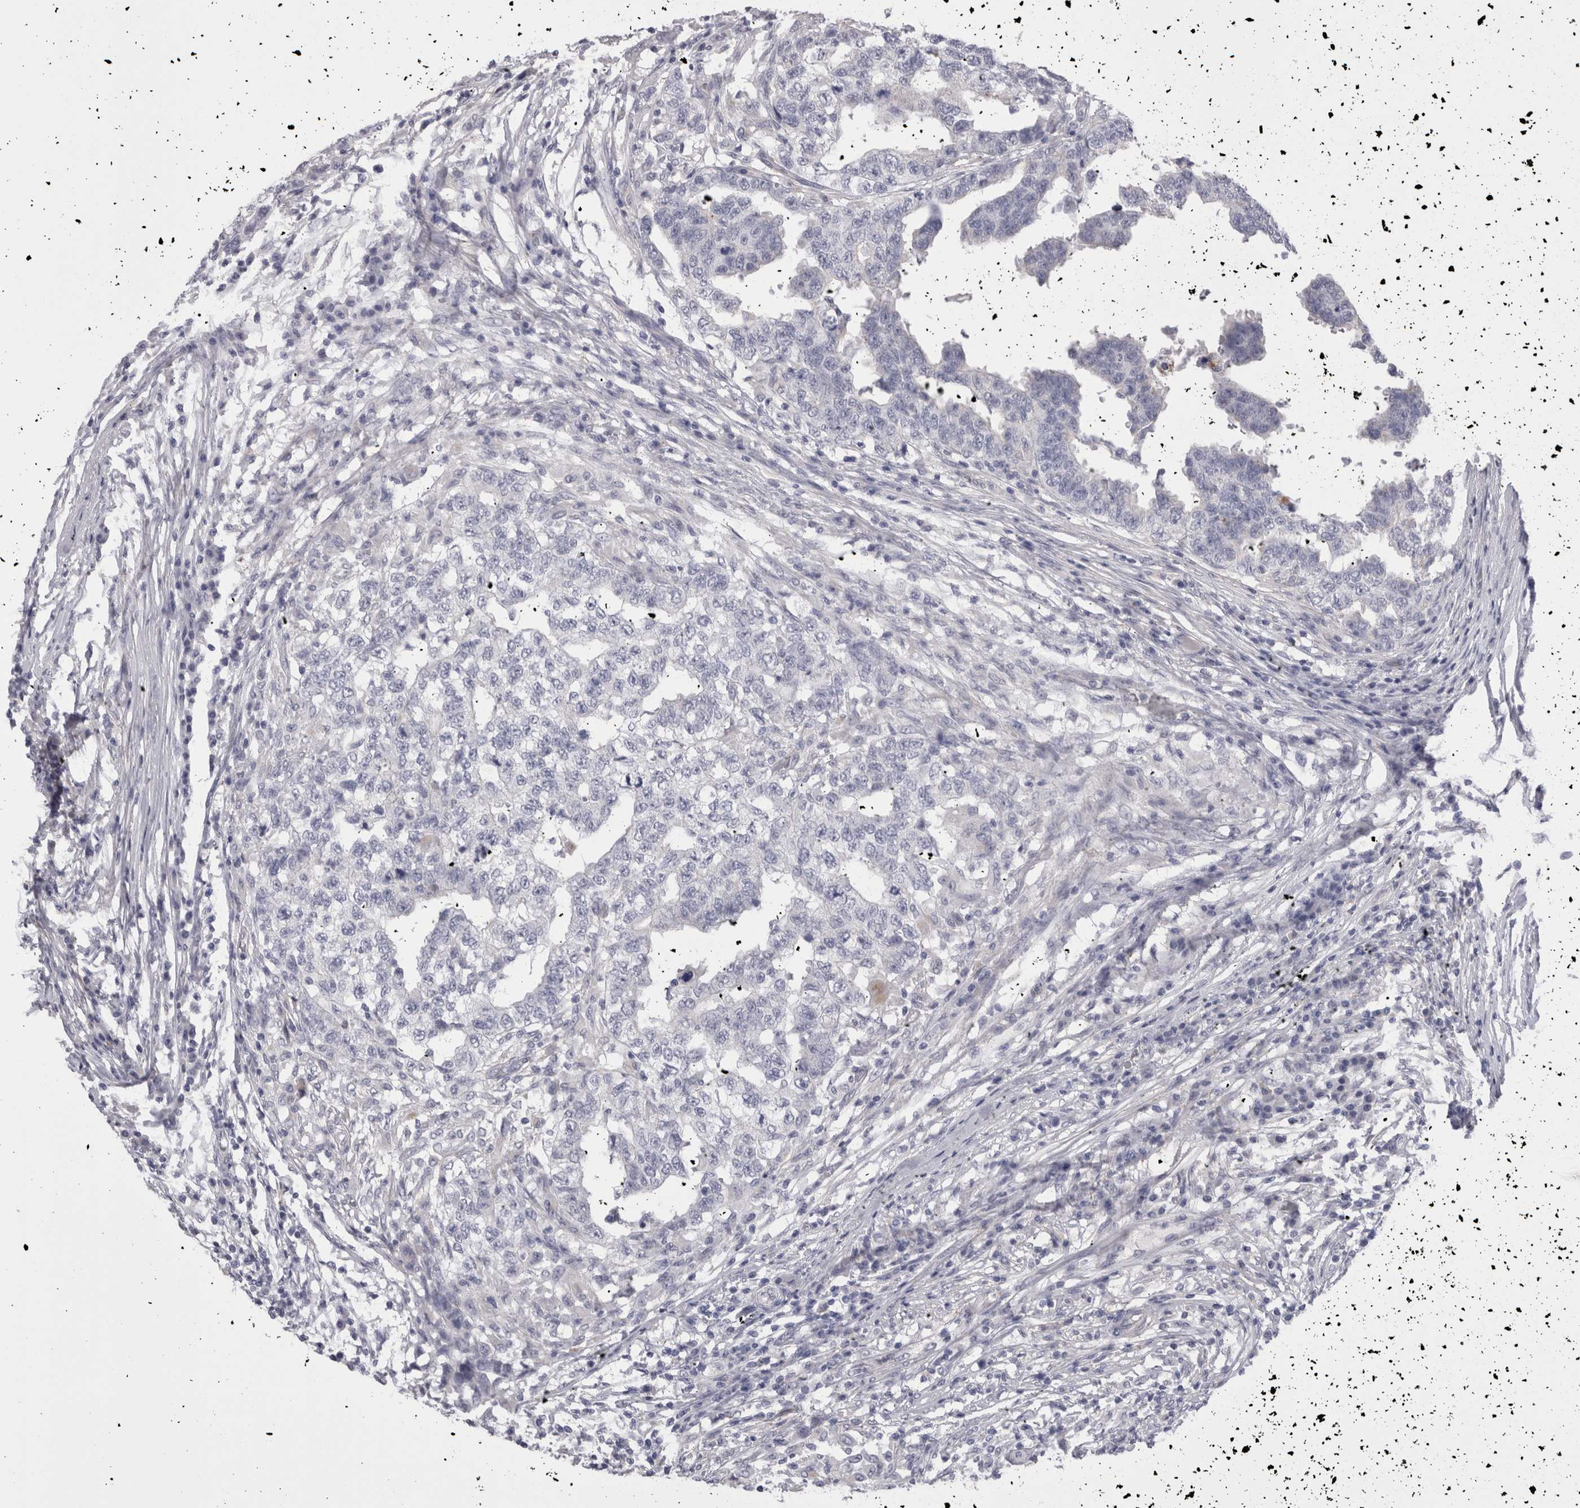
{"staining": {"intensity": "negative", "quantity": "none", "location": "none"}, "tissue": "testis cancer", "cell_type": "Tumor cells", "image_type": "cancer", "snomed": [{"axis": "morphology", "description": "Carcinoma, Embryonal, NOS"}, {"axis": "topography", "description": "Testis"}], "caption": "High power microscopy photomicrograph of an immunohistochemistry photomicrograph of testis cancer (embryonal carcinoma), revealing no significant expression in tumor cells. (DAB immunohistochemistry (IHC) with hematoxylin counter stain).", "gene": "EPDR1", "patient": {"sex": "male", "age": 21}}